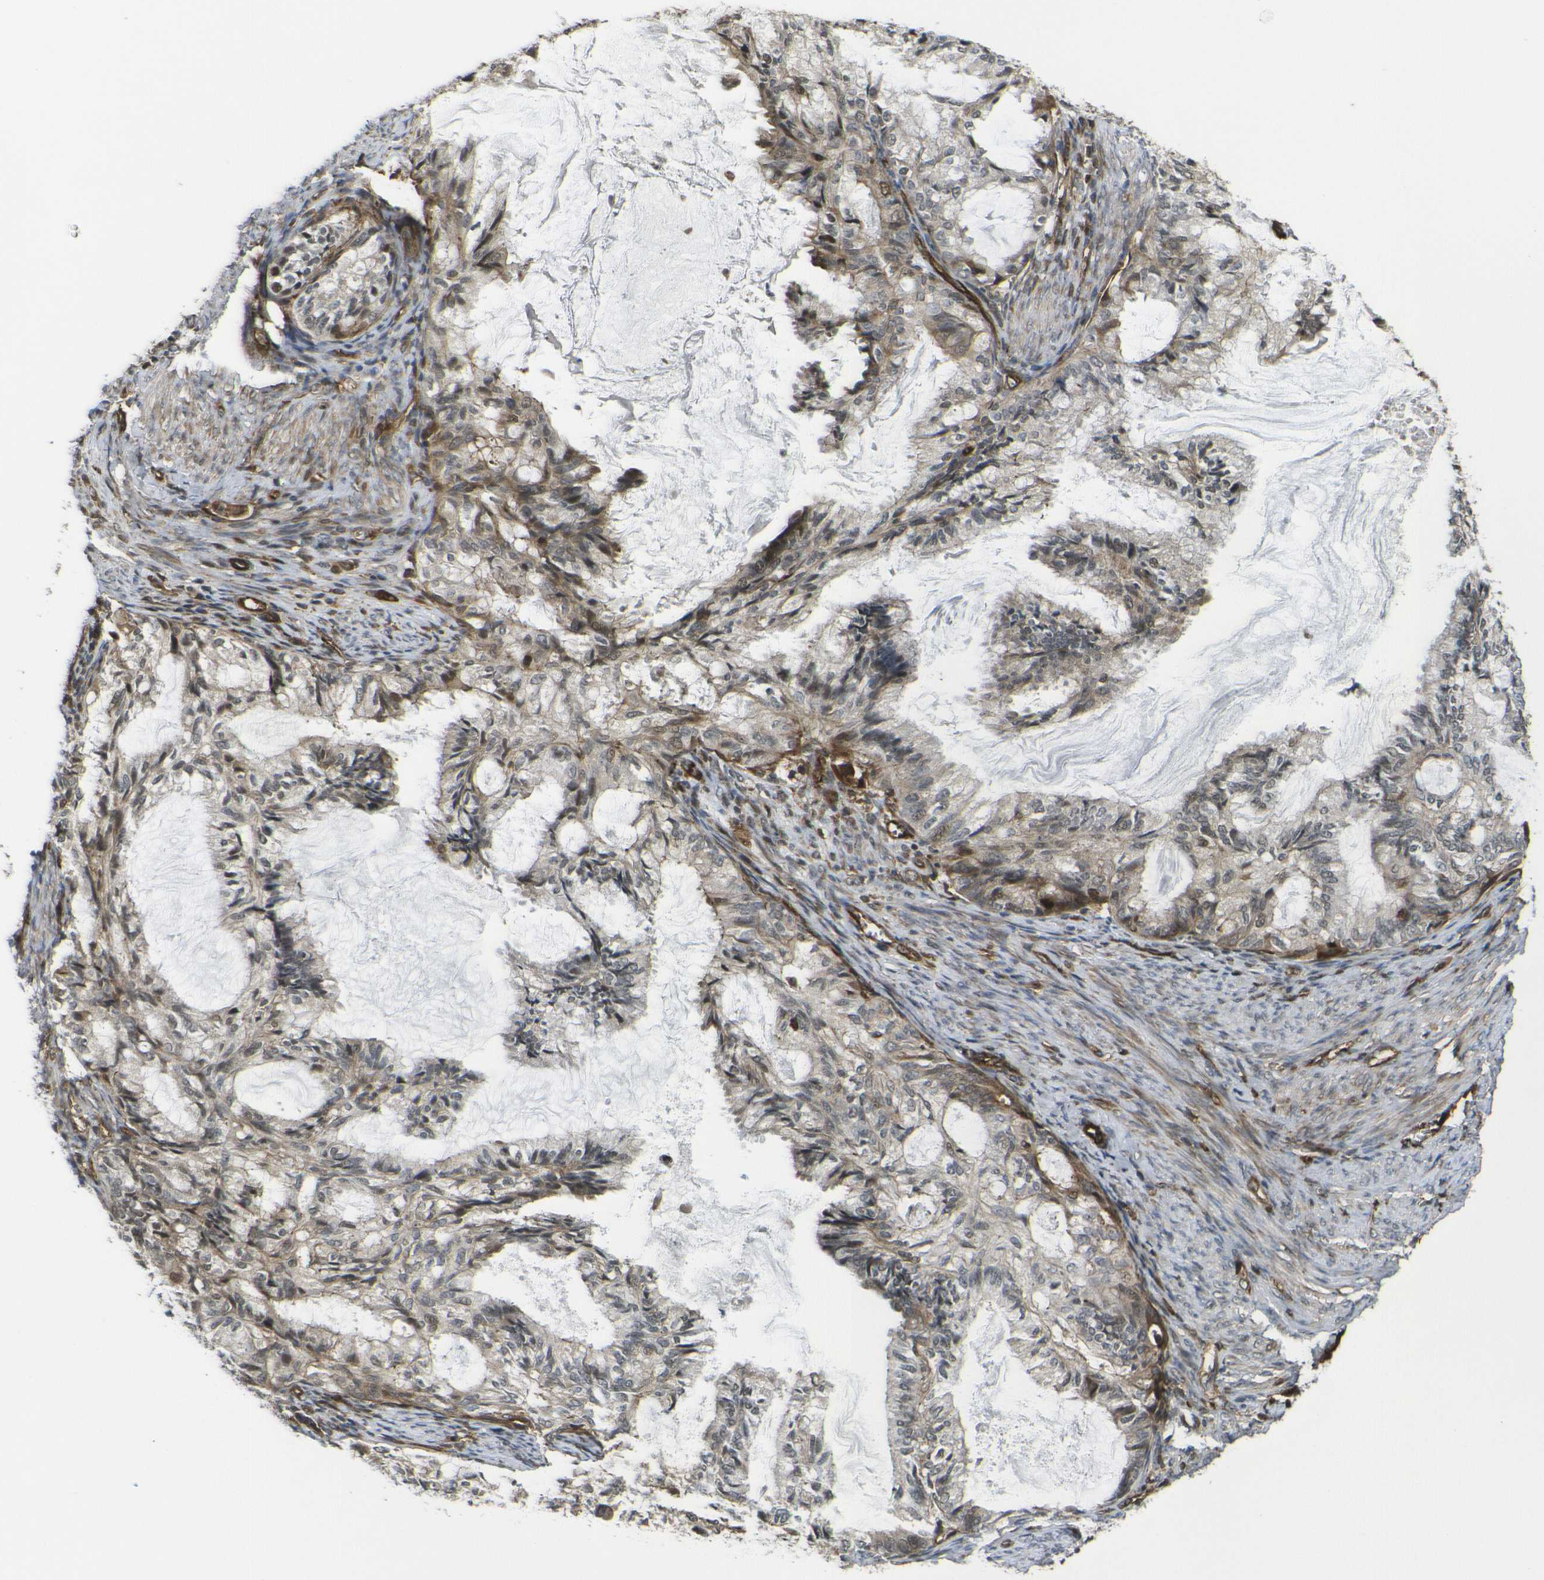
{"staining": {"intensity": "moderate", "quantity": "25%-75%", "location": "cytoplasmic/membranous,nuclear"}, "tissue": "cervical cancer", "cell_type": "Tumor cells", "image_type": "cancer", "snomed": [{"axis": "morphology", "description": "Normal tissue, NOS"}, {"axis": "morphology", "description": "Adenocarcinoma, NOS"}, {"axis": "topography", "description": "Cervix"}, {"axis": "topography", "description": "Endometrium"}], "caption": "A high-resolution photomicrograph shows immunohistochemistry staining of cervical adenocarcinoma, which demonstrates moderate cytoplasmic/membranous and nuclear staining in about 25%-75% of tumor cells. (DAB = brown stain, brightfield microscopy at high magnification).", "gene": "ECE1", "patient": {"sex": "female", "age": 86}}